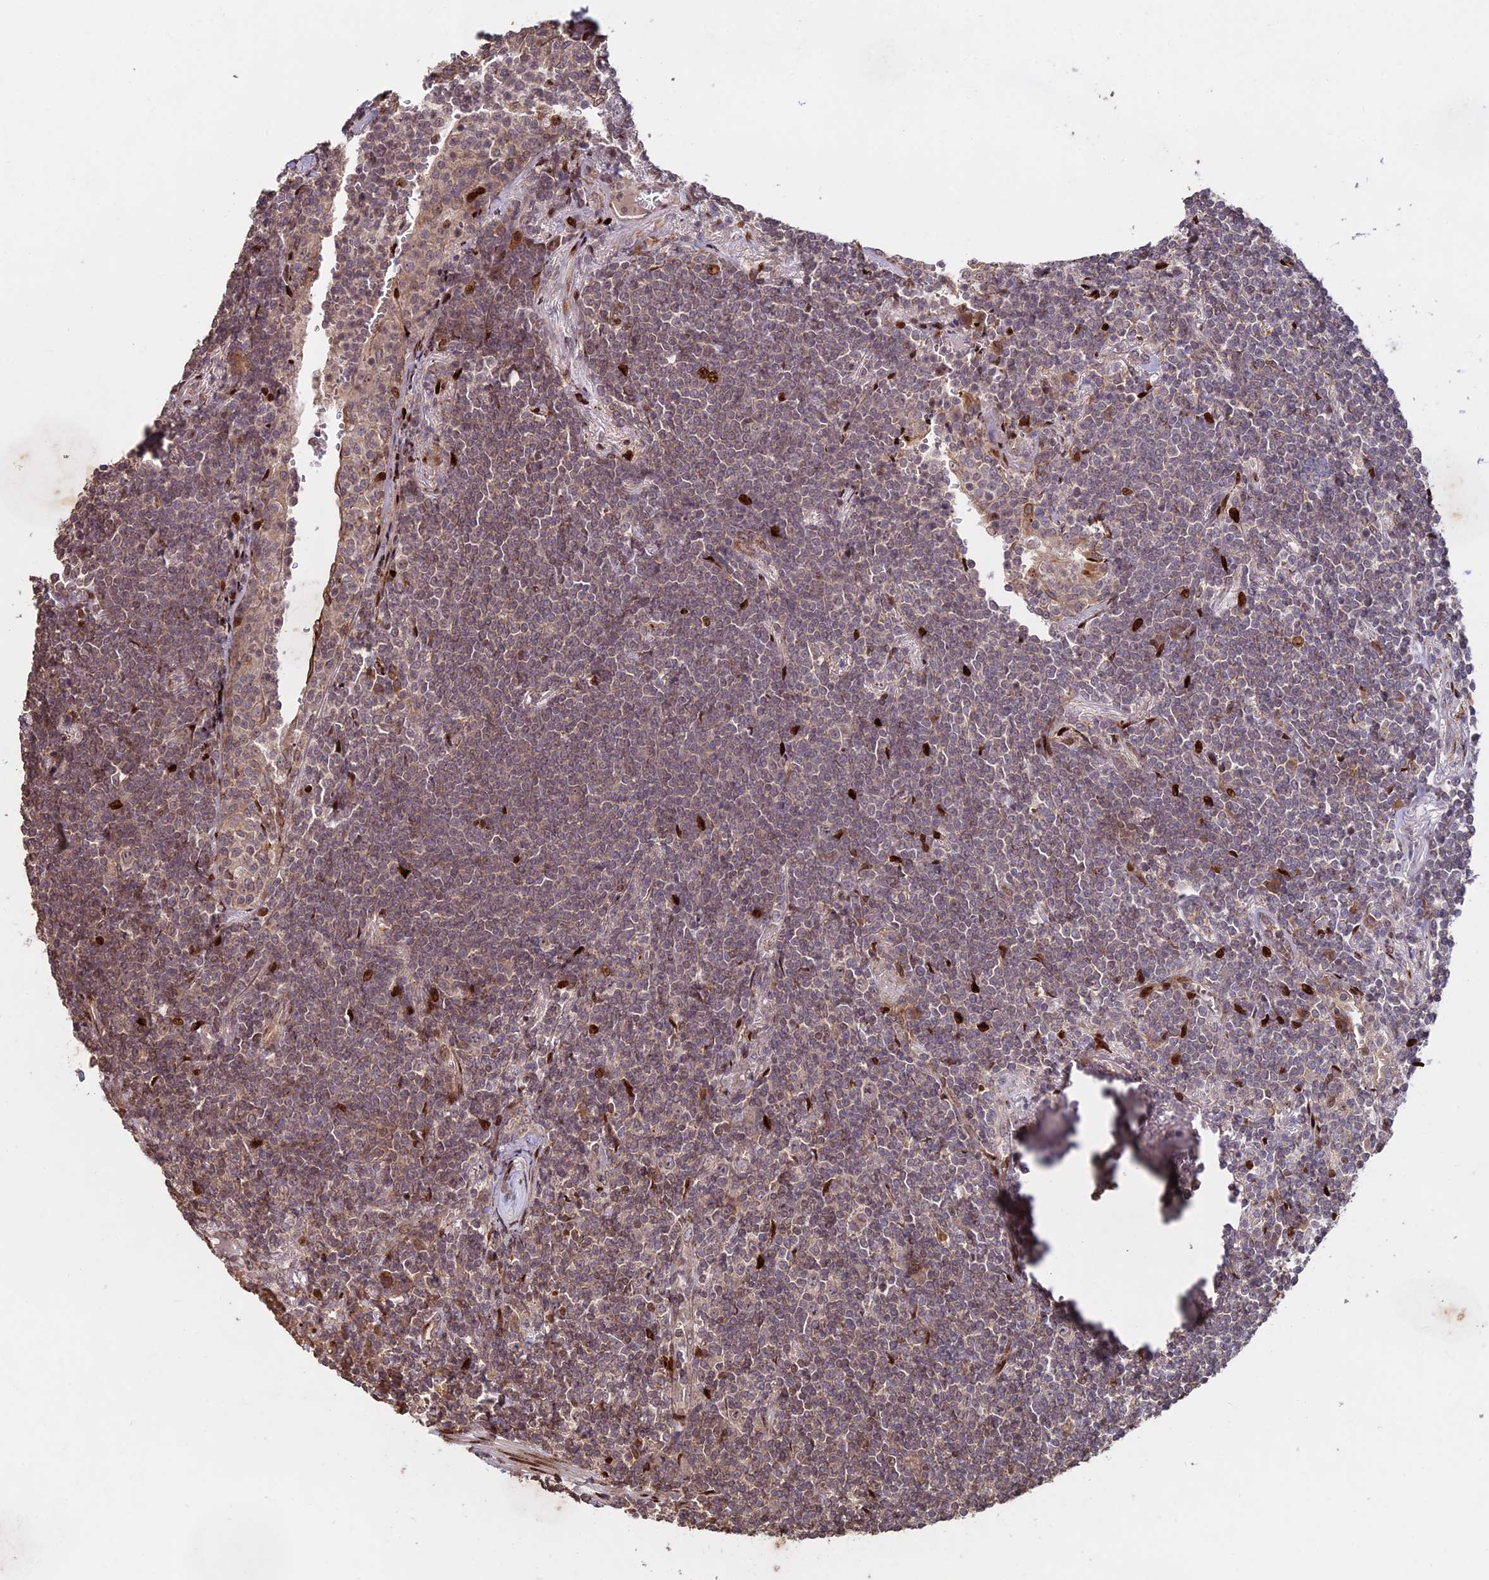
{"staining": {"intensity": "weak", "quantity": "25%-75%", "location": "cytoplasmic/membranous,nuclear"}, "tissue": "lymphoma", "cell_type": "Tumor cells", "image_type": "cancer", "snomed": [{"axis": "morphology", "description": "Malignant lymphoma, non-Hodgkin's type, Low grade"}, {"axis": "topography", "description": "Lung"}], "caption": "High-power microscopy captured an IHC micrograph of low-grade malignant lymphoma, non-Hodgkin's type, revealing weak cytoplasmic/membranous and nuclear expression in approximately 25%-75% of tumor cells.", "gene": "RBMS2", "patient": {"sex": "female", "age": 71}}